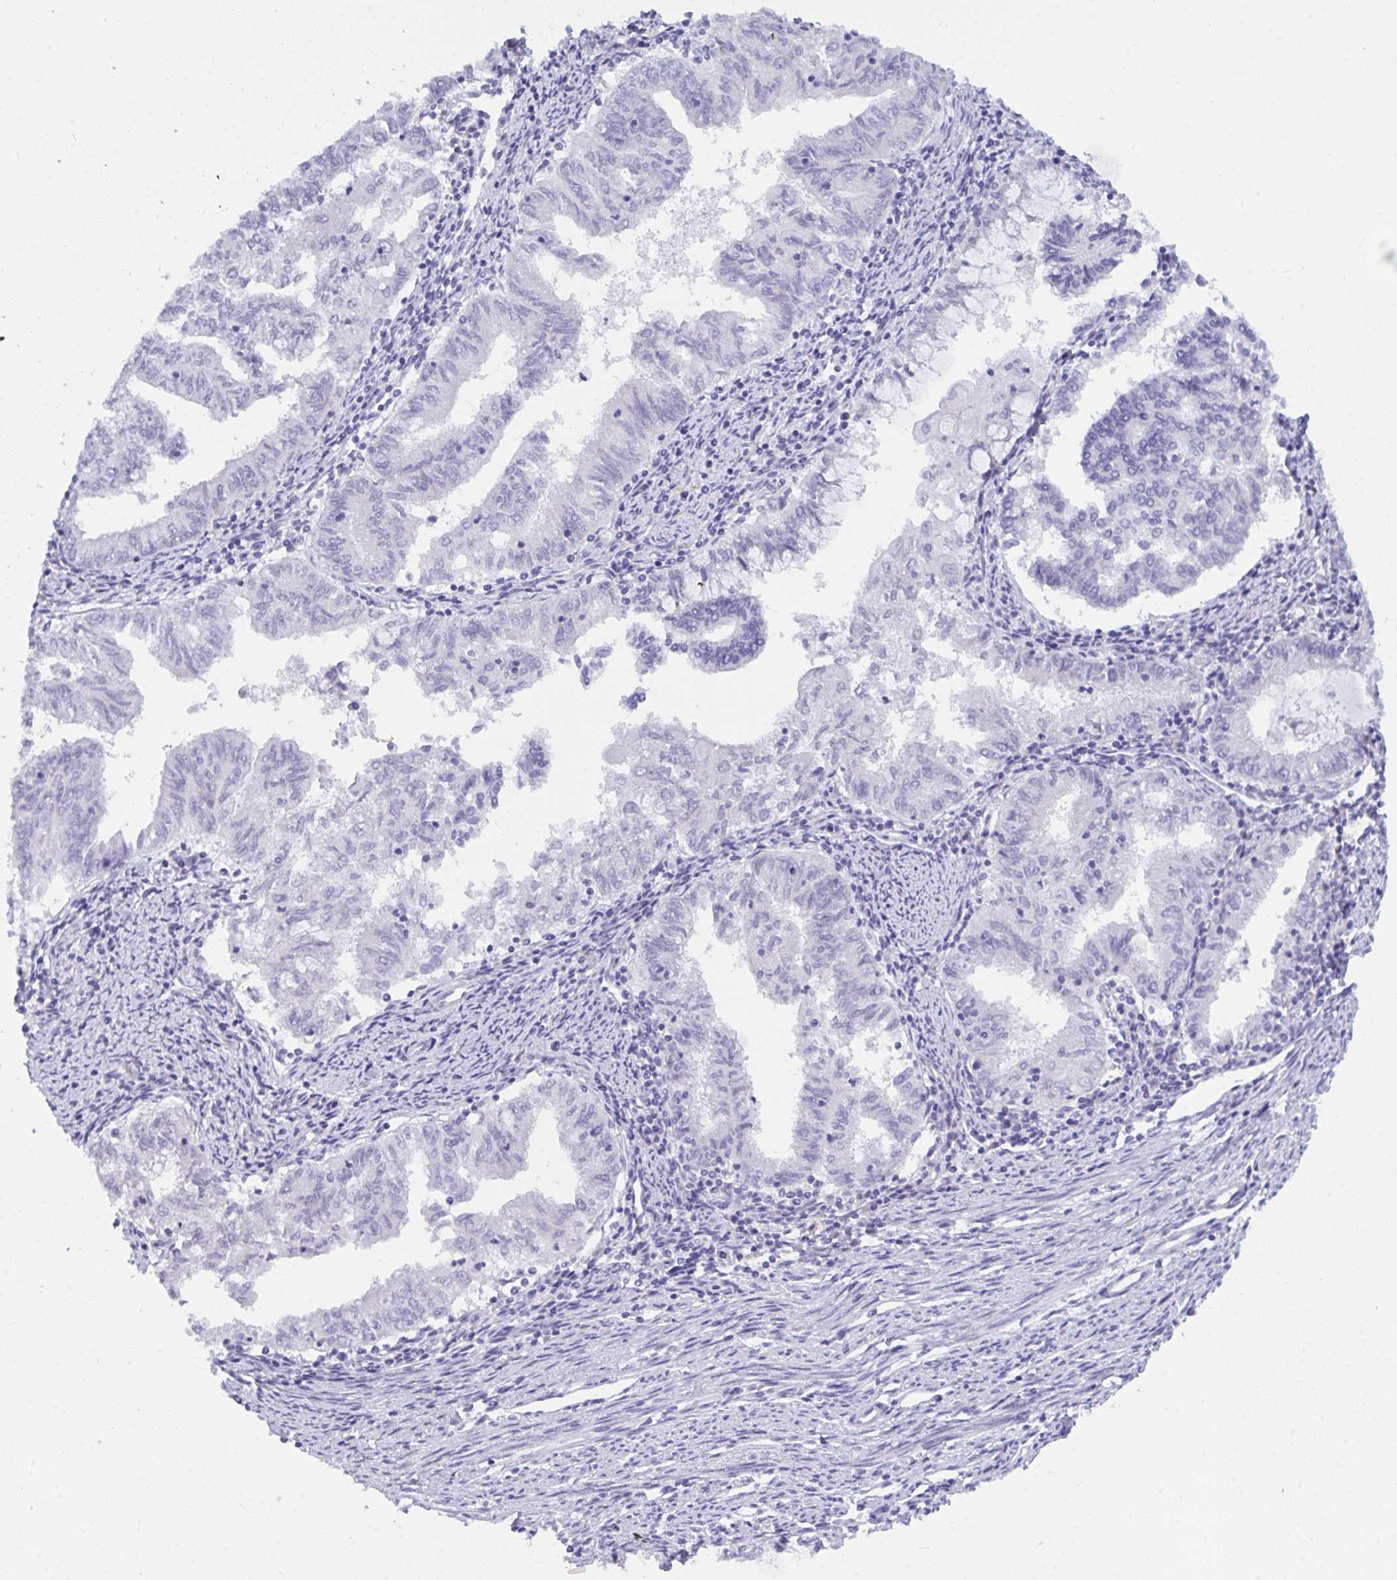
{"staining": {"intensity": "negative", "quantity": "none", "location": "none"}, "tissue": "endometrial cancer", "cell_type": "Tumor cells", "image_type": "cancer", "snomed": [{"axis": "morphology", "description": "Adenocarcinoma, NOS"}, {"axis": "topography", "description": "Endometrium"}], "caption": "Tumor cells show no significant protein staining in endometrial cancer (adenocarcinoma).", "gene": "PRDM9", "patient": {"sex": "female", "age": 79}}